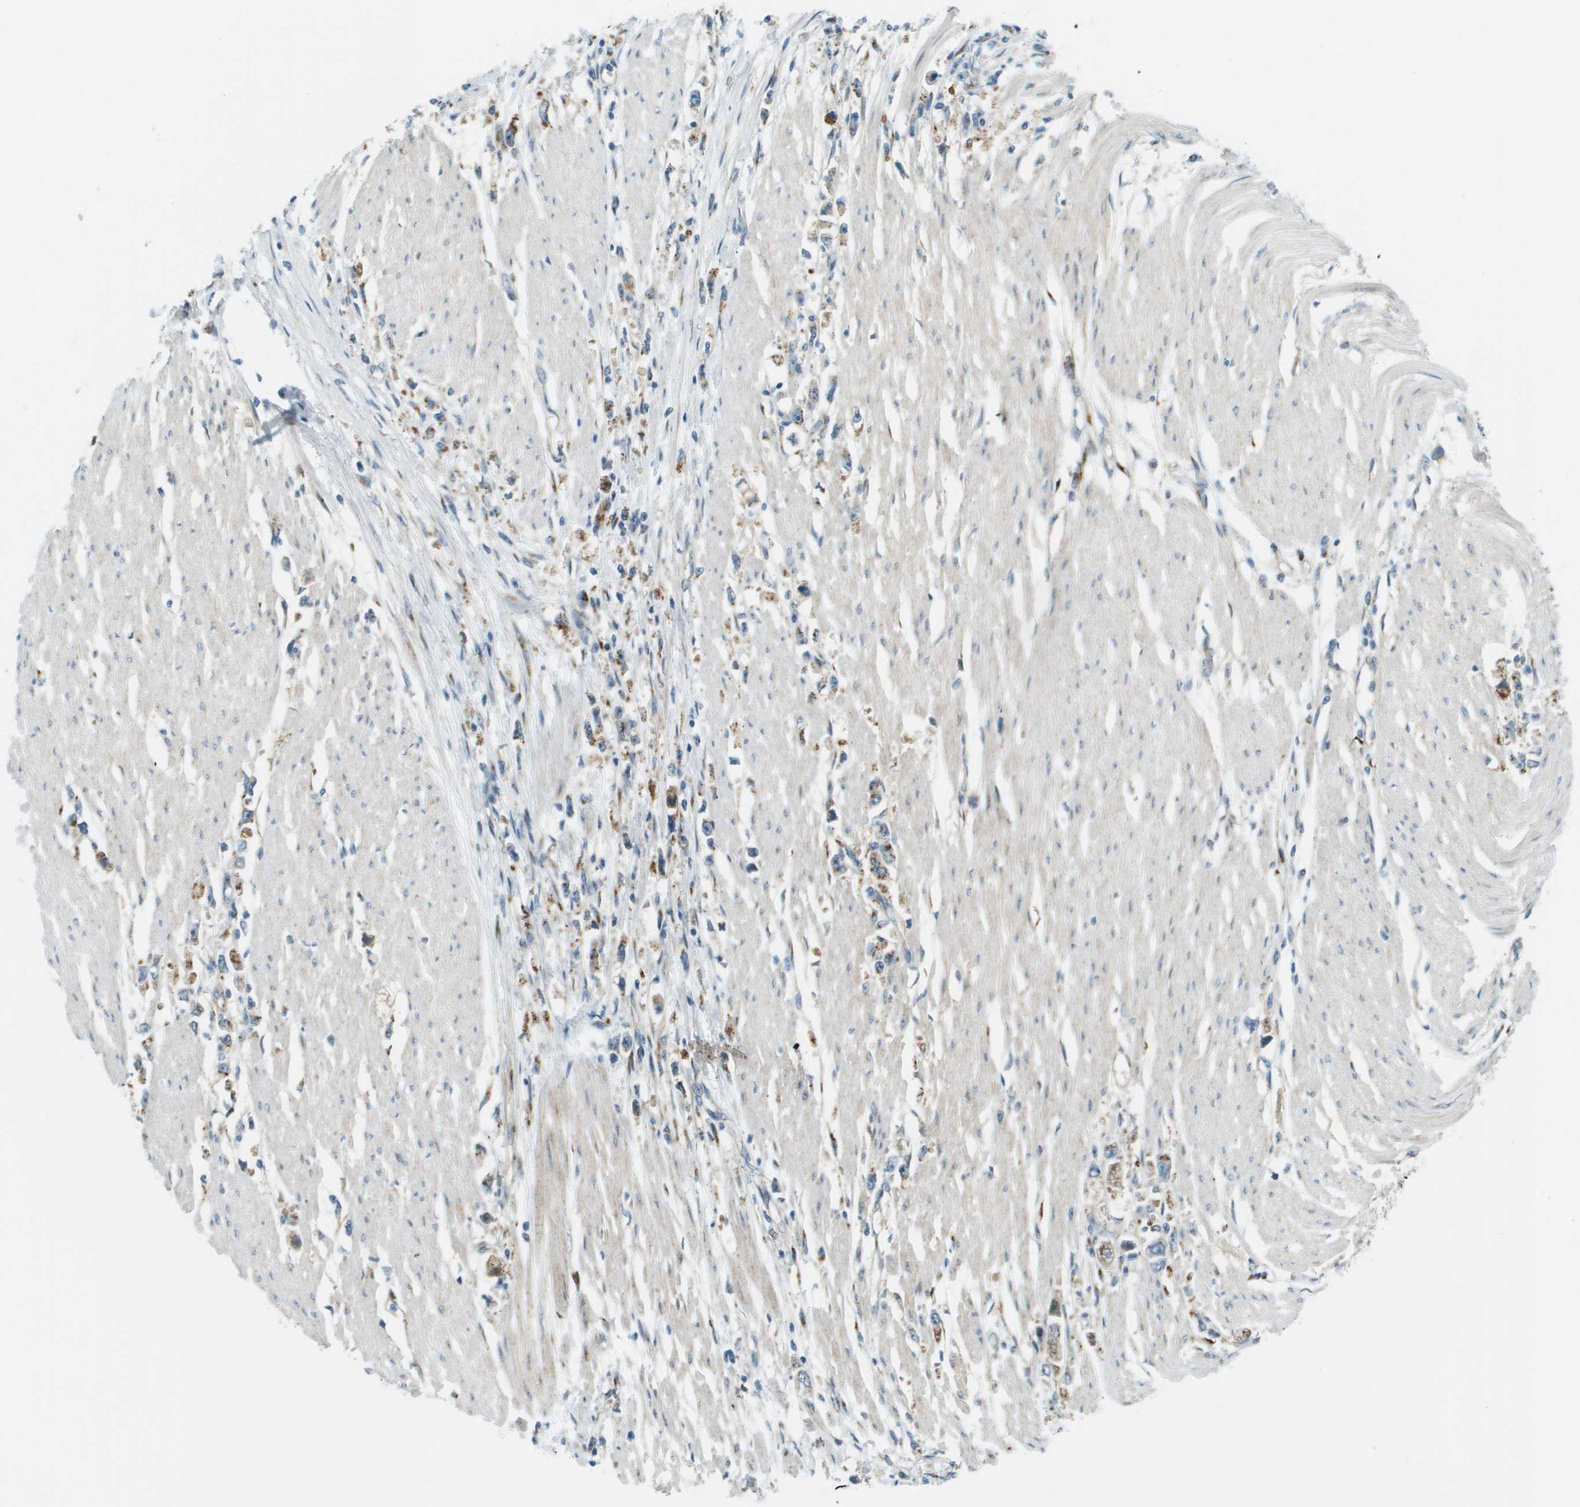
{"staining": {"intensity": "moderate", "quantity": ">75%", "location": "cytoplasmic/membranous"}, "tissue": "stomach cancer", "cell_type": "Tumor cells", "image_type": "cancer", "snomed": [{"axis": "morphology", "description": "Adenocarcinoma, NOS"}, {"axis": "topography", "description": "Stomach"}], "caption": "DAB (3,3'-diaminobenzidine) immunohistochemical staining of human stomach cancer (adenocarcinoma) exhibits moderate cytoplasmic/membranous protein positivity in approximately >75% of tumor cells.", "gene": "ACBD3", "patient": {"sex": "female", "age": 59}}